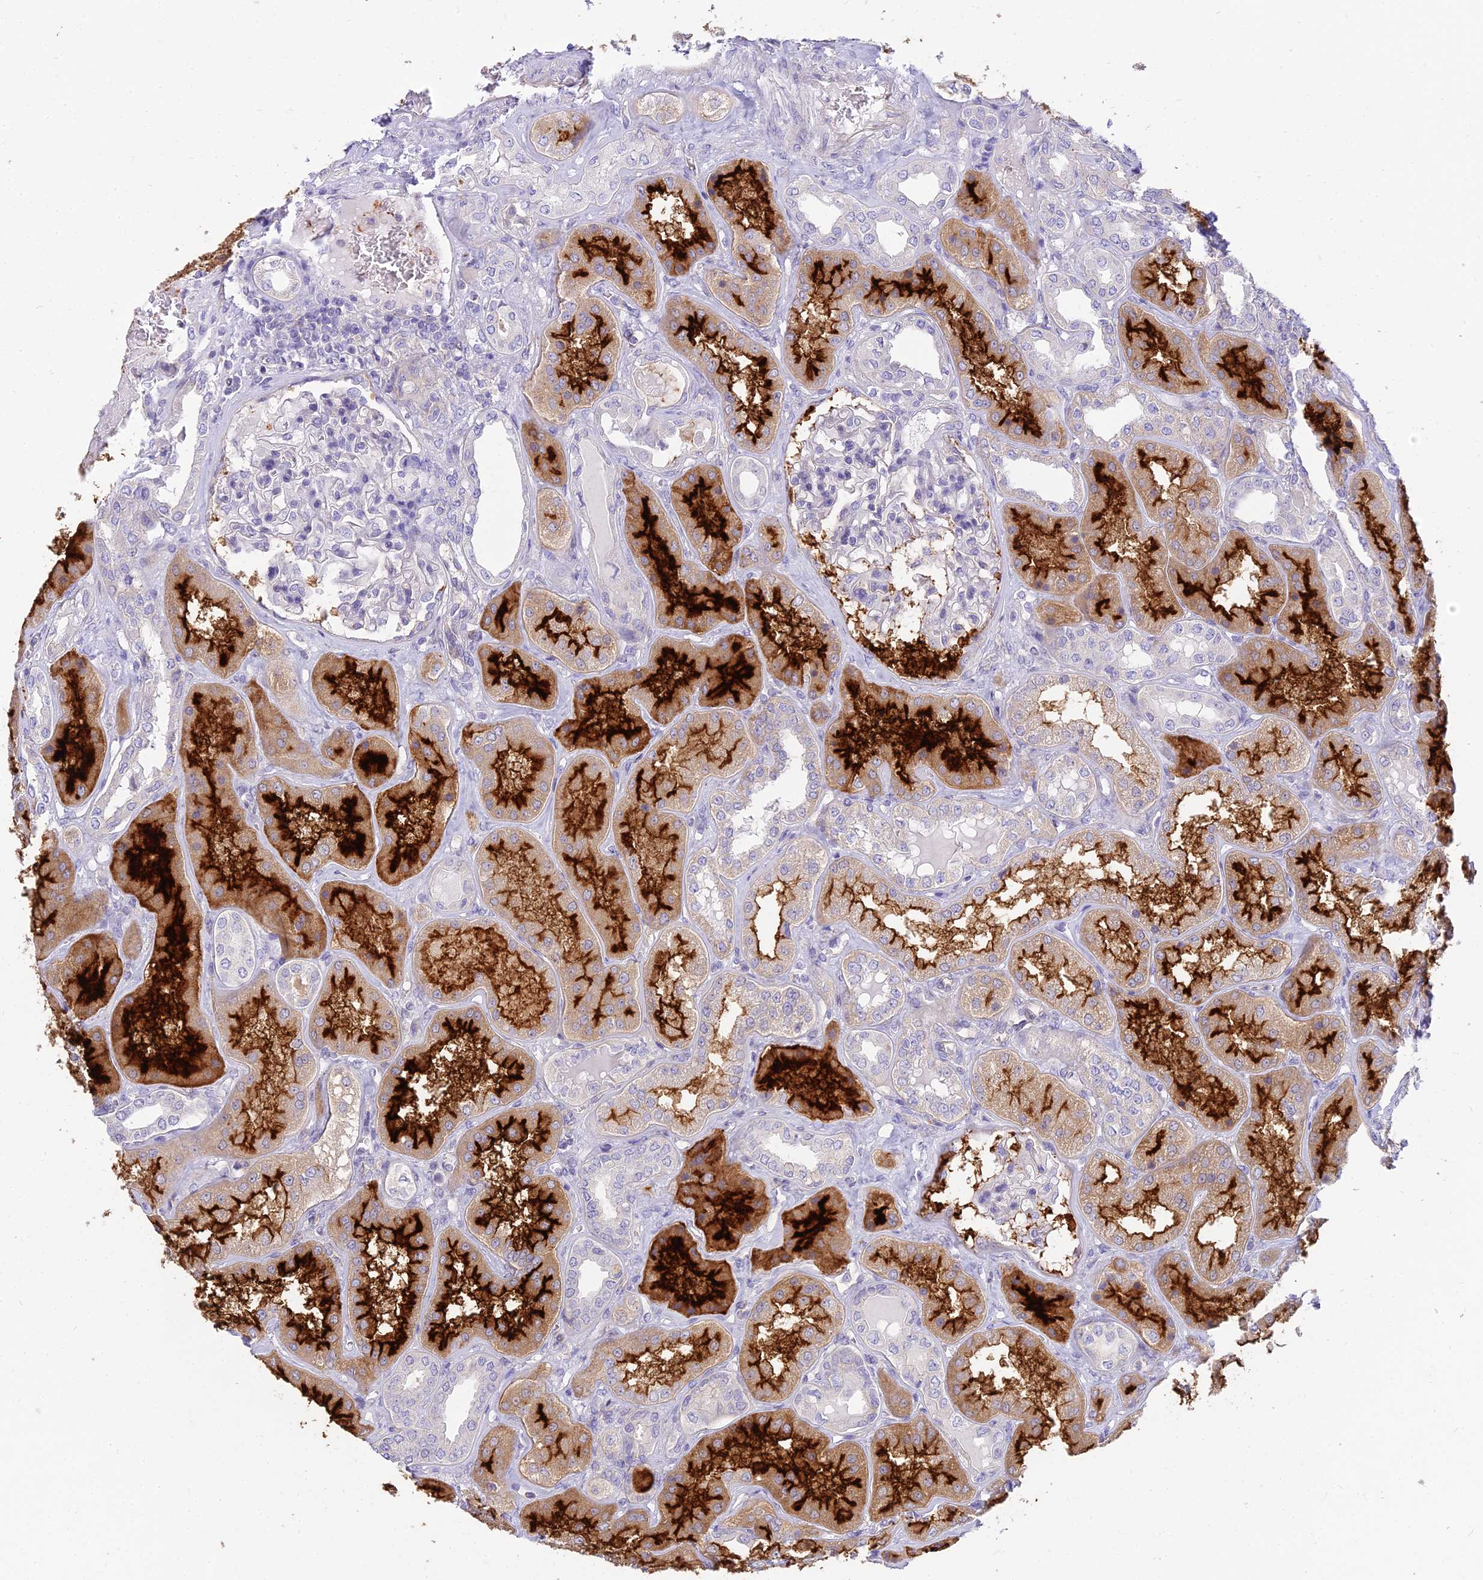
{"staining": {"intensity": "negative", "quantity": "none", "location": "none"}, "tissue": "kidney", "cell_type": "Cells in glomeruli", "image_type": "normal", "snomed": [{"axis": "morphology", "description": "Normal tissue, NOS"}, {"axis": "topography", "description": "Kidney"}], "caption": "The IHC histopathology image has no significant positivity in cells in glomeruli of kidney. Brightfield microscopy of immunohistochemistry stained with DAB (3,3'-diaminobenzidine) (brown) and hematoxylin (blue), captured at high magnification.", "gene": "SMIM24", "patient": {"sex": "female", "age": 56}}